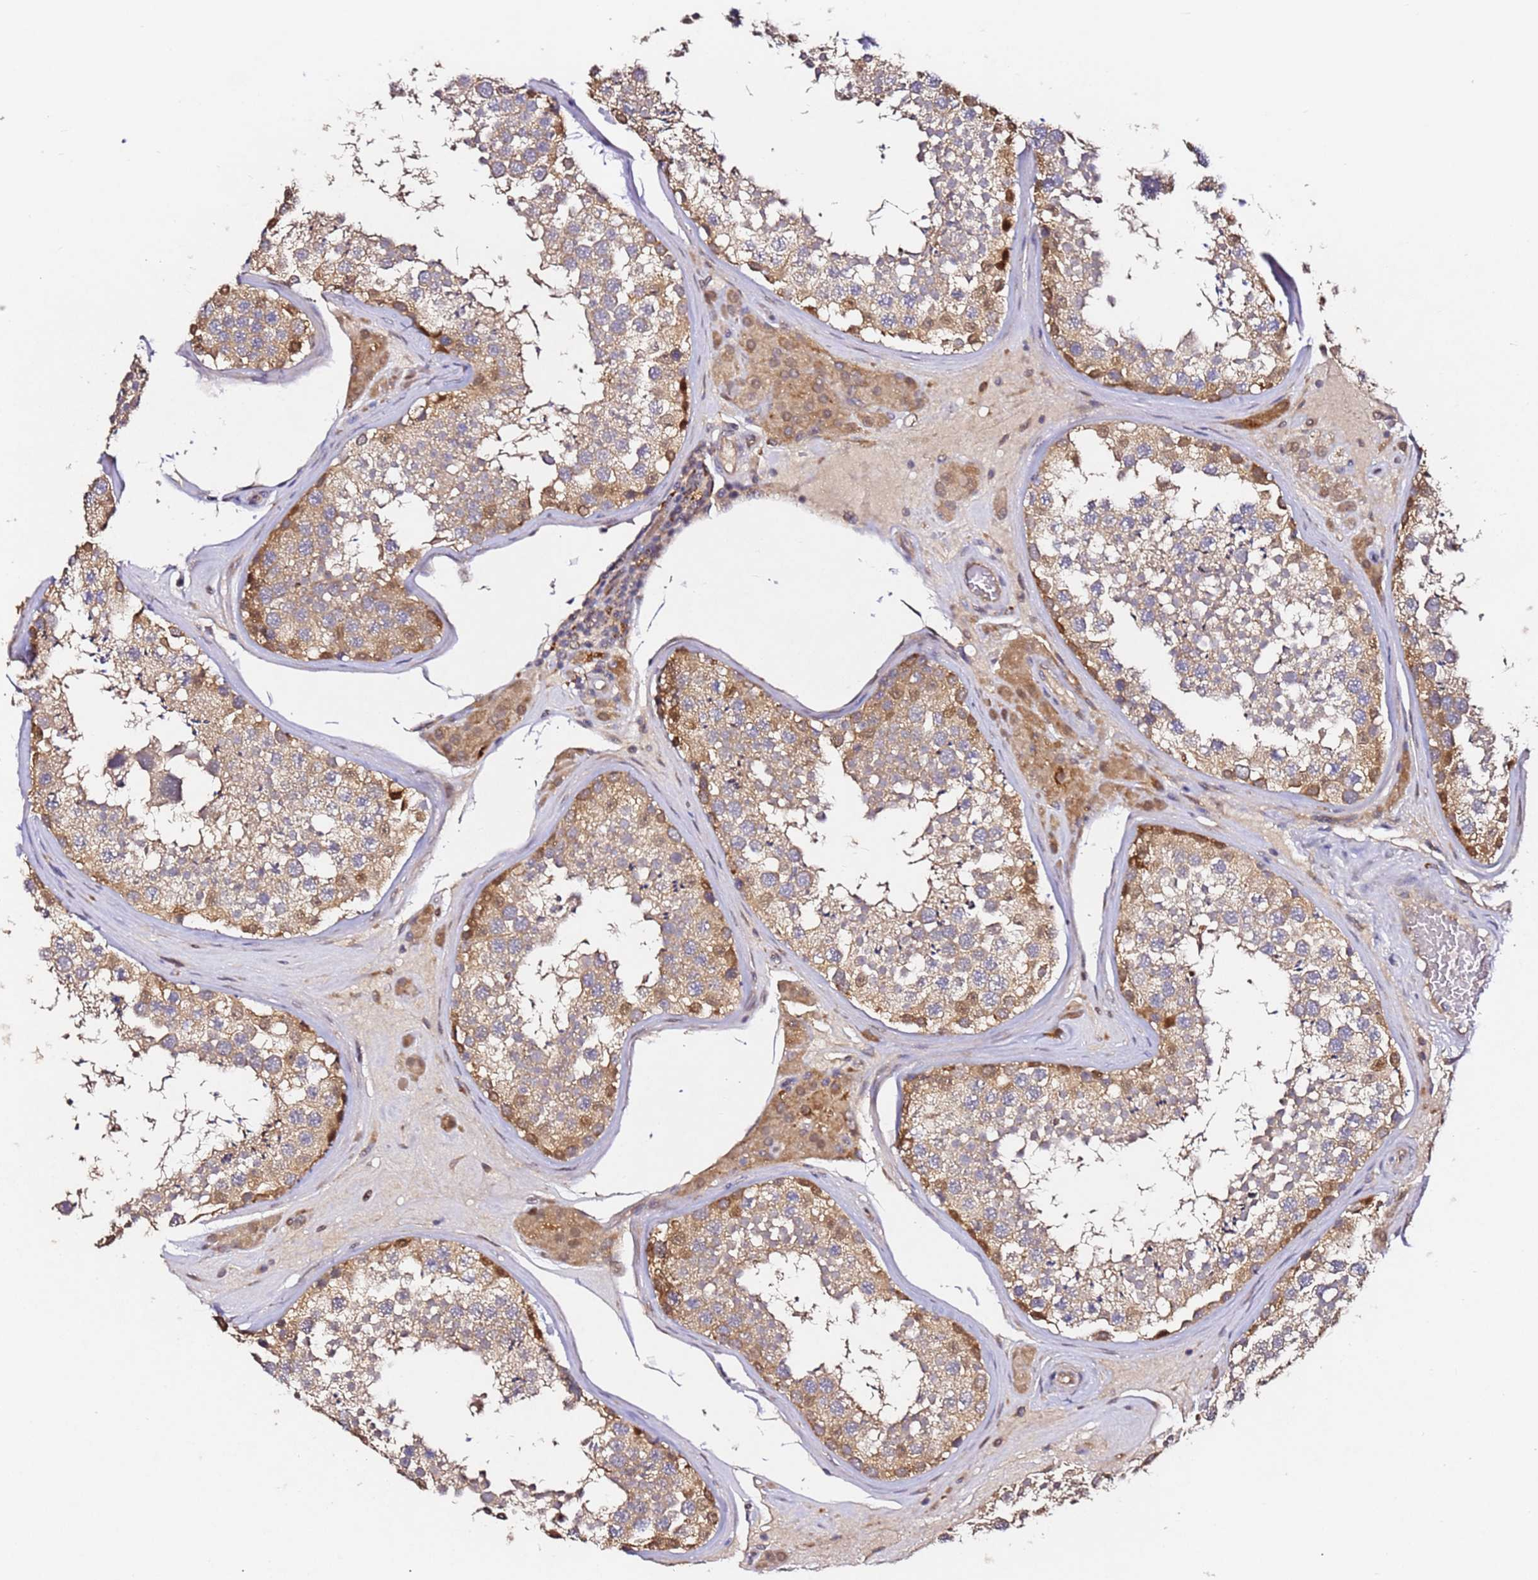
{"staining": {"intensity": "moderate", "quantity": ">75%", "location": "cytoplasmic/membranous"}, "tissue": "testis", "cell_type": "Cells in seminiferous ducts", "image_type": "normal", "snomed": [{"axis": "morphology", "description": "Normal tissue, NOS"}, {"axis": "topography", "description": "Testis"}], "caption": "Immunohistochemical staining of normal testis exhibits >75% levels of moderate cytoplasmic/membranous protein expression in approximately >75% of cells in seminiferous ducts. The staining was performed using DAB (3,3'-diaminobenzidine), with brown indicating positive protein expression. Nuclei are stained blue with hematoxylin.", "gene": "ALG11", "patient": {"sex": "male", "age": 46}}